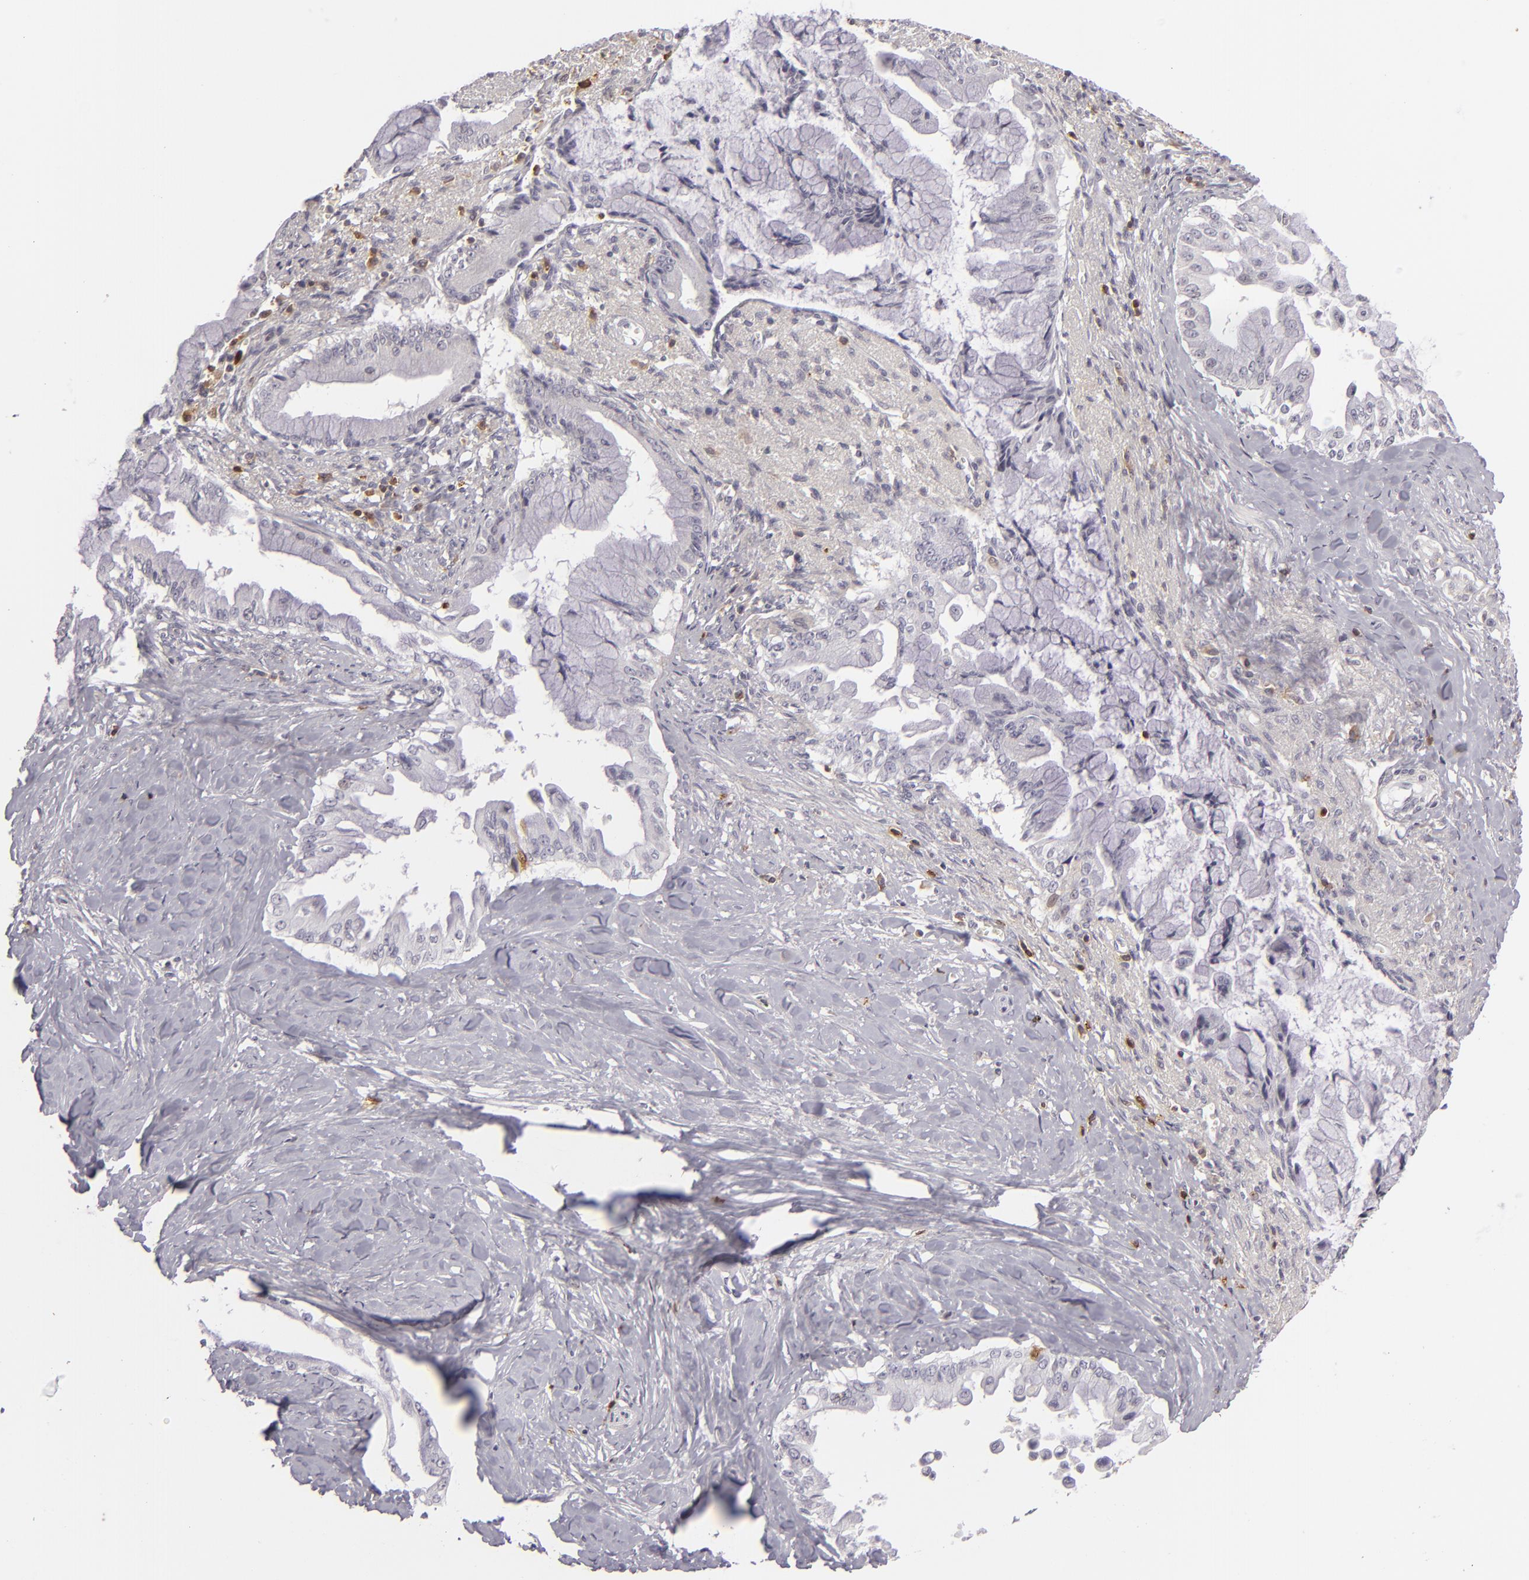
{"staining": {"intensity": "weak", "quantity": "<25%", "location": "cytoplasmic/membranous"}, "tissue": "pancreatic cancer", "cell_type": "Tumor cells", "image_type": "cancer", "snomed": [{"axis": "morphology", "description": "Adenocarcinoma, NOS"}, {"axis": "topography", "description": "Pancreas"}], "caption": "Protein analysis of pancreatic cancer shows no significant staining in tumor cells. (DAB IHC with hematoxylin counter stain).", "gene": "APOBEC3G", "patient": {"sex": "male", "age": 59}}